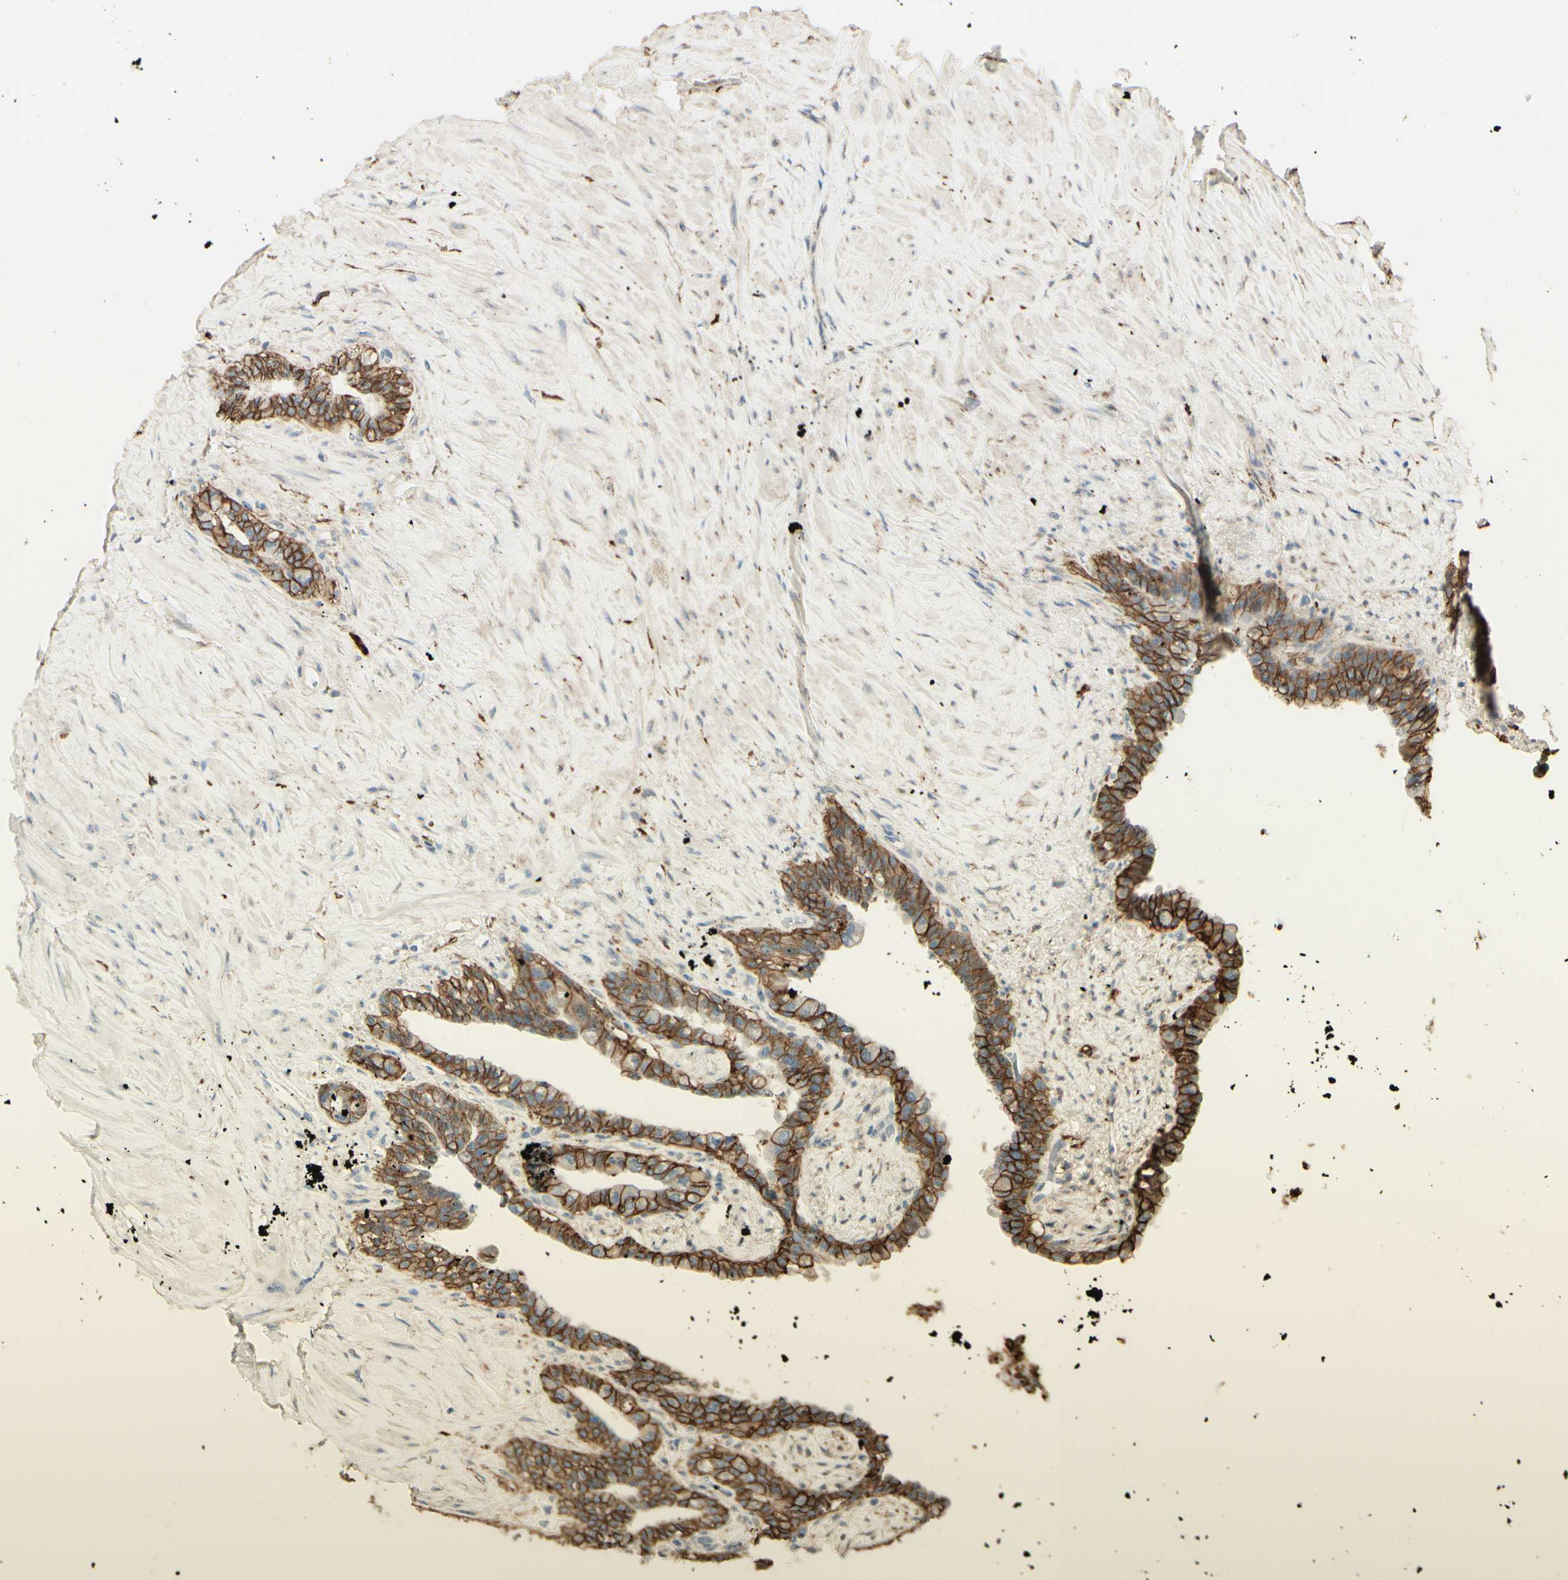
{"staining": {"intensity": "strong", "quantity": ">75%", "location": "cytoplasmic/membranous"}, "tissue": "seminal vesicle", "cell_type": "Glandular cells", "image_type": "normal", "snomed": [{"axis": "morphology", "description": "Normal tissue, NOS"}, {"axis": "topography", "description": "Seminal veicle"}], "caption": "Human seminal vesicle stained for a protein (brown) shows strong cytoplasmic/membranous positive expression in approximately >75% of glandular cells.", "gene": "RNF149", "patient": {"sex": "male", "age": 63}}